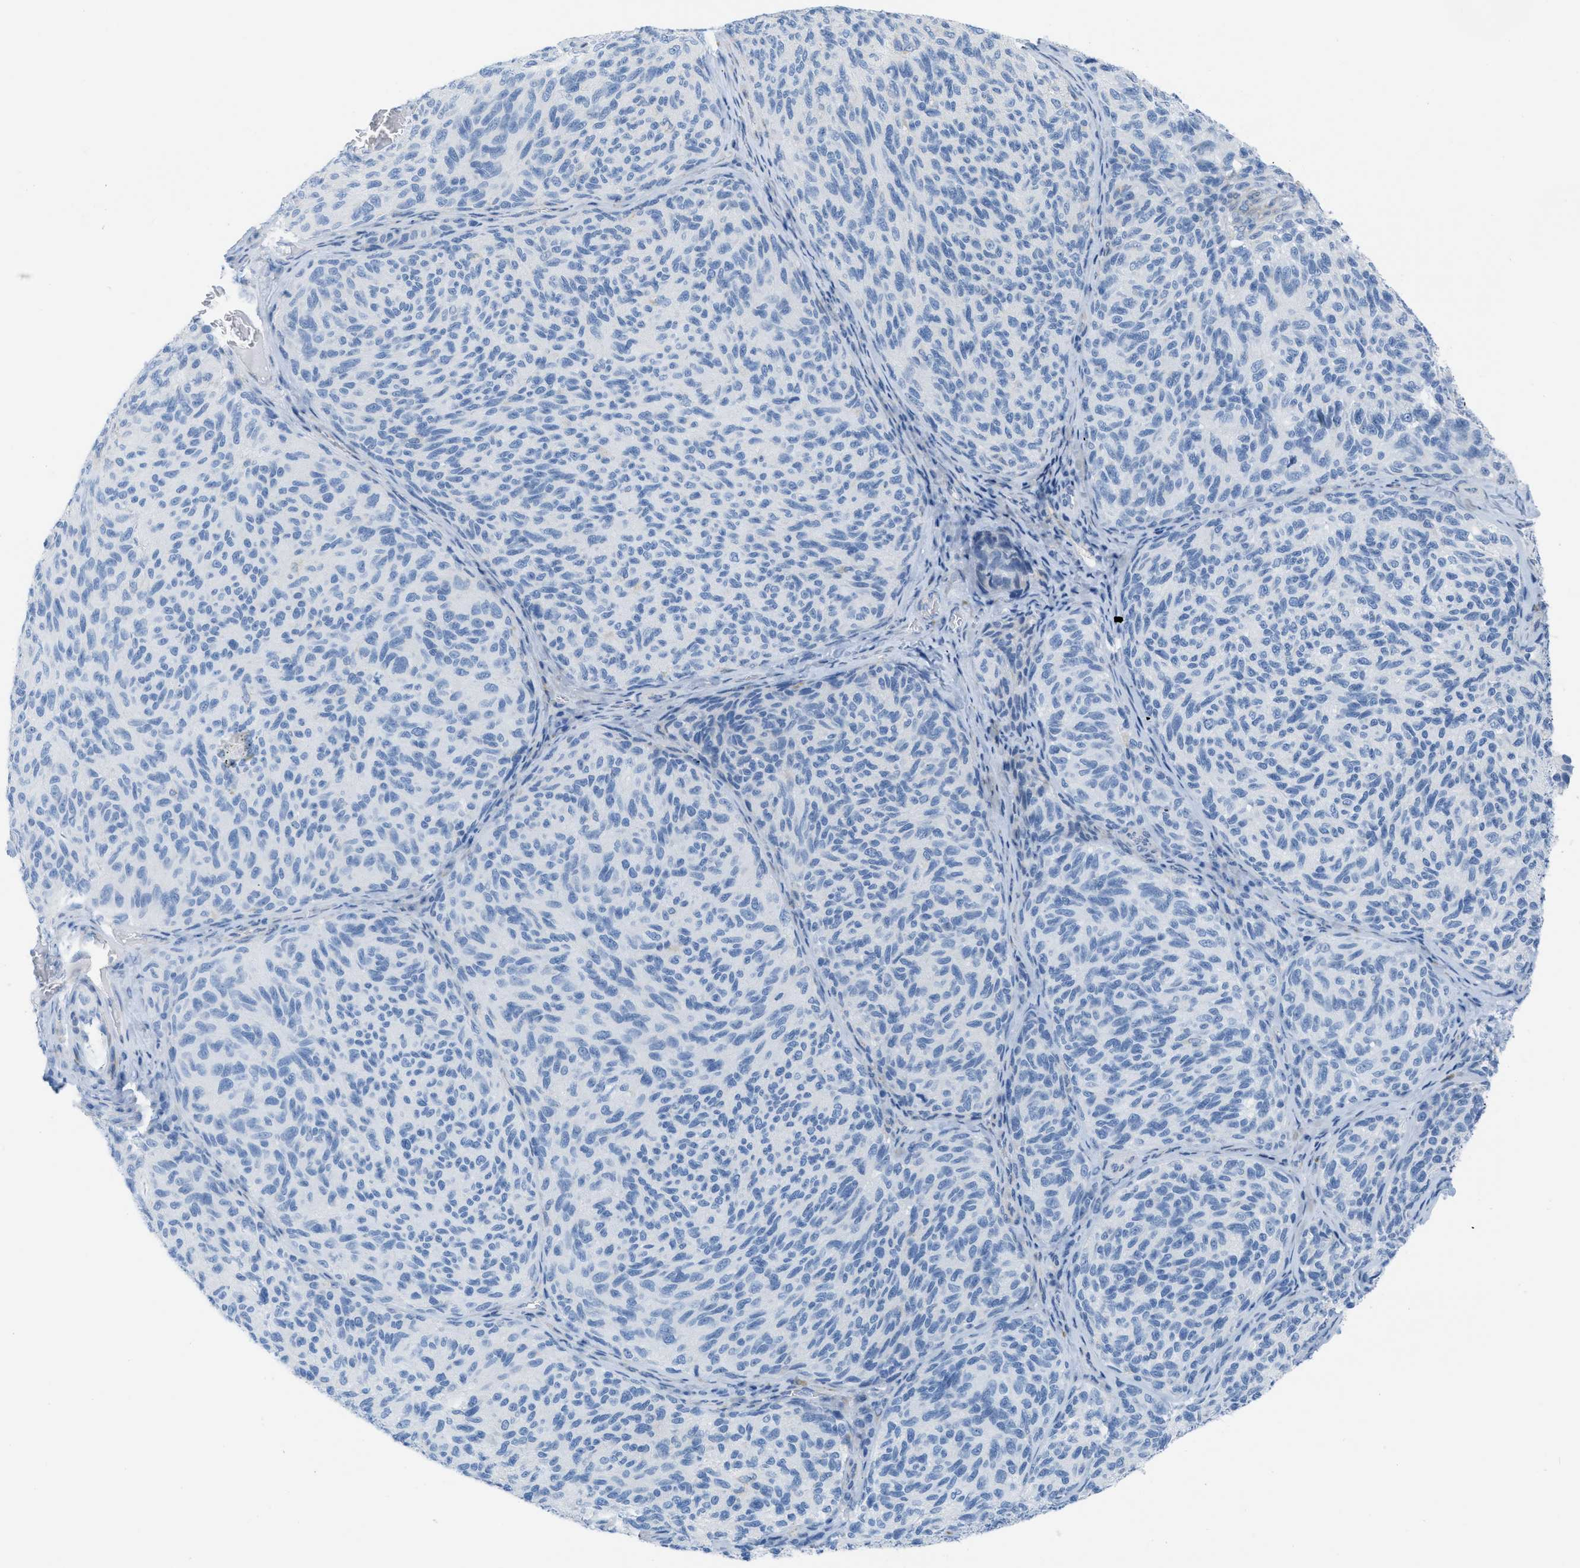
{"staining": {"intensity": "negative", "quantity": "none", "location": "none"}, "tissue": "melanoma", "cell_type": "Tumor cells", "image_type": "cancer", "snomed": [{"axis": "morphology", "description": "Malignant melanoma, NOS"}, {"axis": "topography", "description": "Skin"}], "caption": "The image exhibits no significant expression in tumor cells of melanoma. Brightfield microscopy of immunohistochemistry stained with DAB (brown) and hematoxylin (blue), captured at high magnification.", "gene": "ASGR1", "patient": {"sex": "female", "age": 73}}